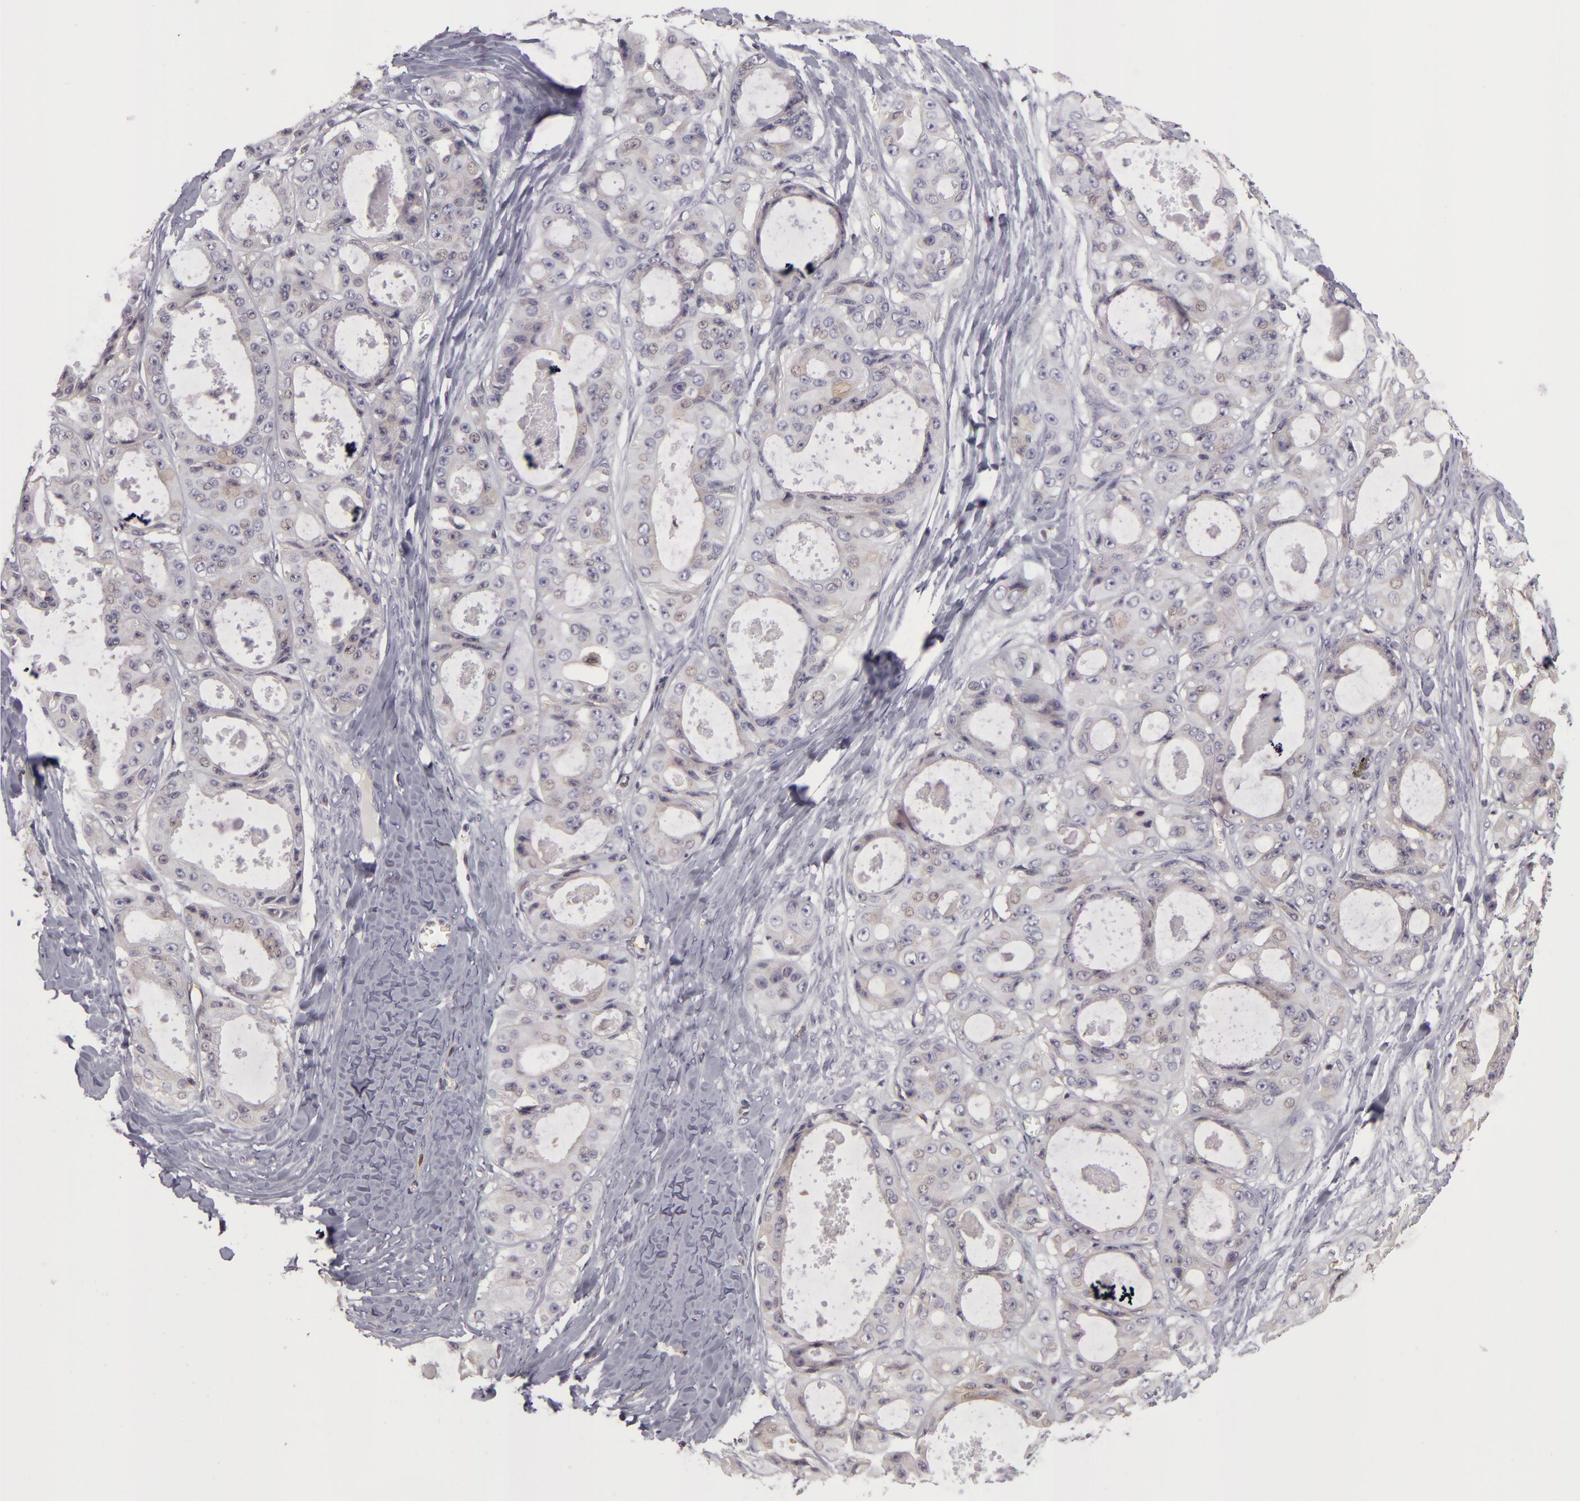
{"staining": {"intensity": "weak", "quantity": "<25%", "location": "nuclear"}, "tissue": "ovarian cancer", "cell_type": "Tumor cells", "image_type": "cancer", "snomed": [{"axis": "morphology", "description": "Carcinoma, endometroid"}, {"axis": "topography", "description": "Ovary"}], "caption": "An IHC micrograph of ovarian cancer is shown. There is no staining in tumor cells of ovarian cancer.", "gene": "ZNF229", "patient": {"sex": "female", "age": 61}}